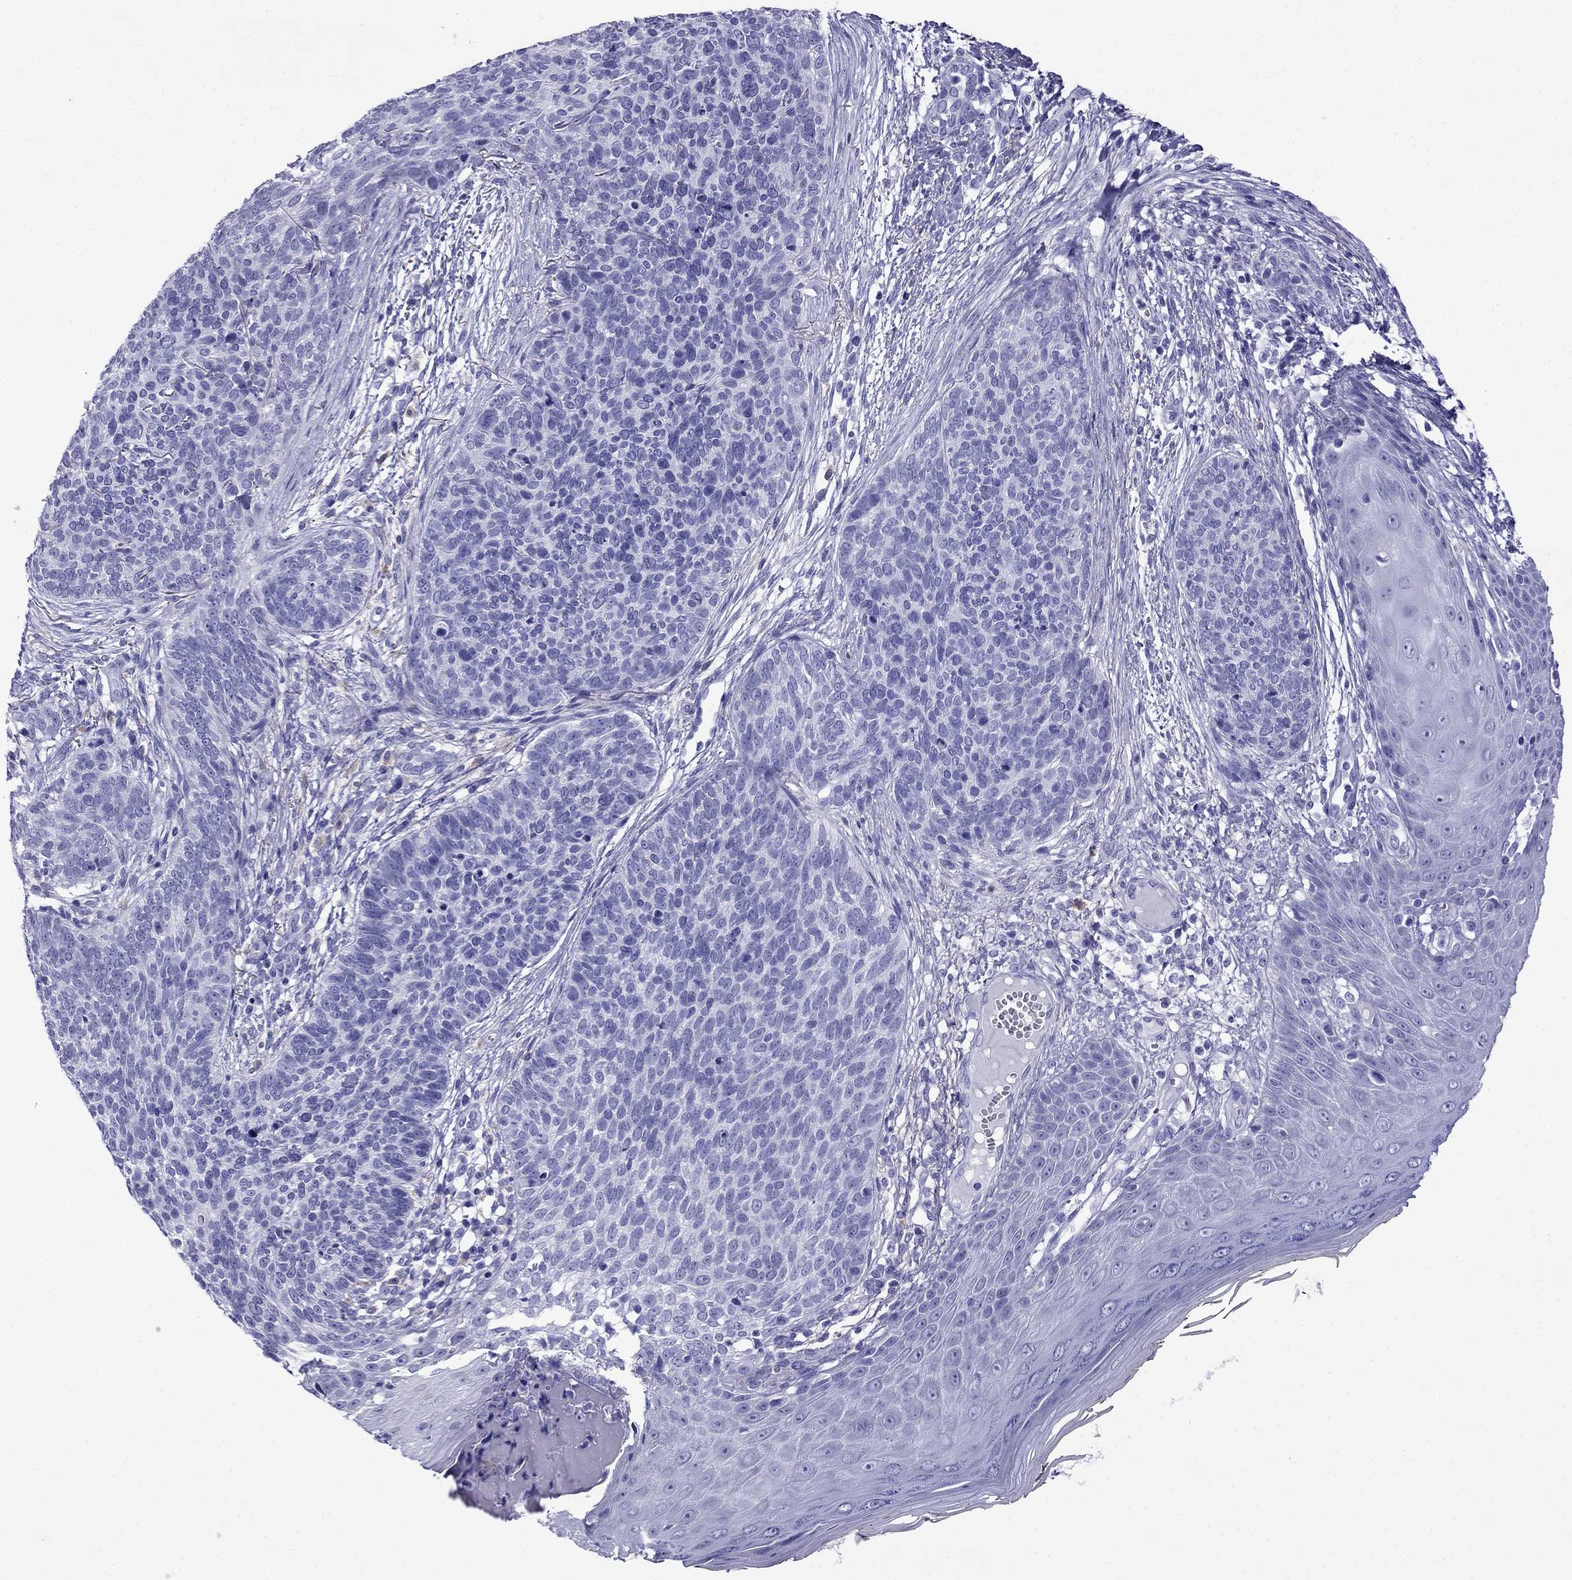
{"staining": {"intensity": "negative", "quantity": "none", "location": "none"}, "tissue": "skin cancer", "cell_type": "Tumor cells", "image_type": "cancer", "snomed": [{"axis": "morphology", "description": "Basal cell carcinoma"}, {"axis": "topography", "description": "Skin"}], "caption": "Immunohistochemistry image of neoplastic tissue: human basal cell carcinoma (skin) stained with DAB (3,3'-diaminobenzidine) displays no significant protein expression in tumor cells. Brightfield microscopy of immunohistochemistry stained with DAB (3,3'-diaminobenzidine) (brown) and hematoxylin (blue), captured at high magnification.", "gene": "ARR3", "patient": {"sex": "male", "age": 64}}